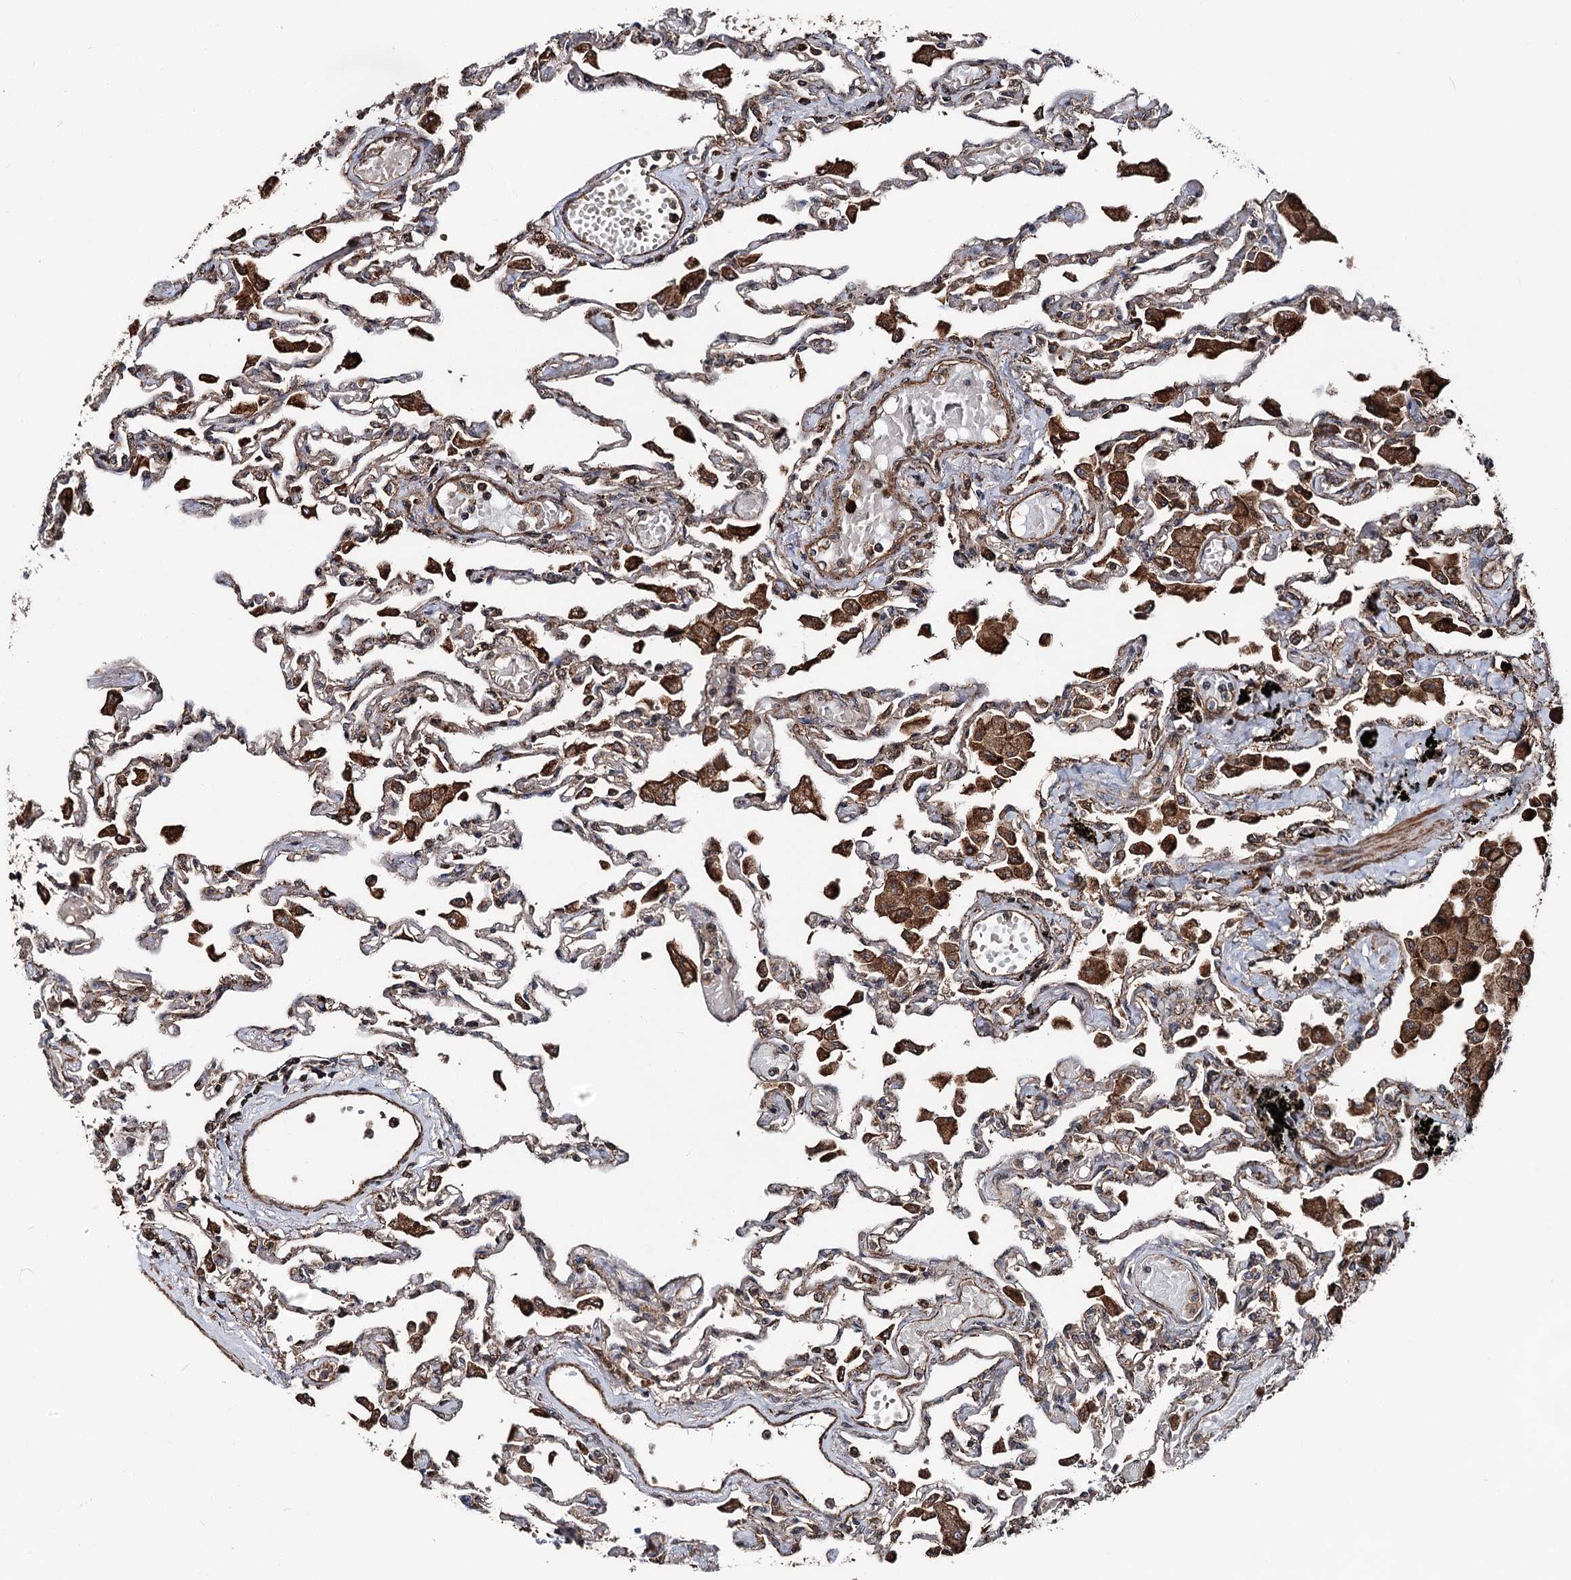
{"staining": {"intensity": "moderate", "quantity": ">75%", "location": "cytoplasmic/membranous"}, "tissue": "lung", "cell_type": "Alveolar cells", "image_type": "normal", "snomed": [{"axis": "morphology", "description": "Normal tissue, NOS"}, {"axis": "topography", "description": "Bronchus"}, {"axis": "topography", "description": "Lung"}], "caption": "This micrograph exhibits IHC staining of benign human lung, with medium moderate cytoplasmic/membranous staining in about >75% of alveolar cells.", "gene": "ITFG2", "patient": {"sex": "female", "age": 49}}